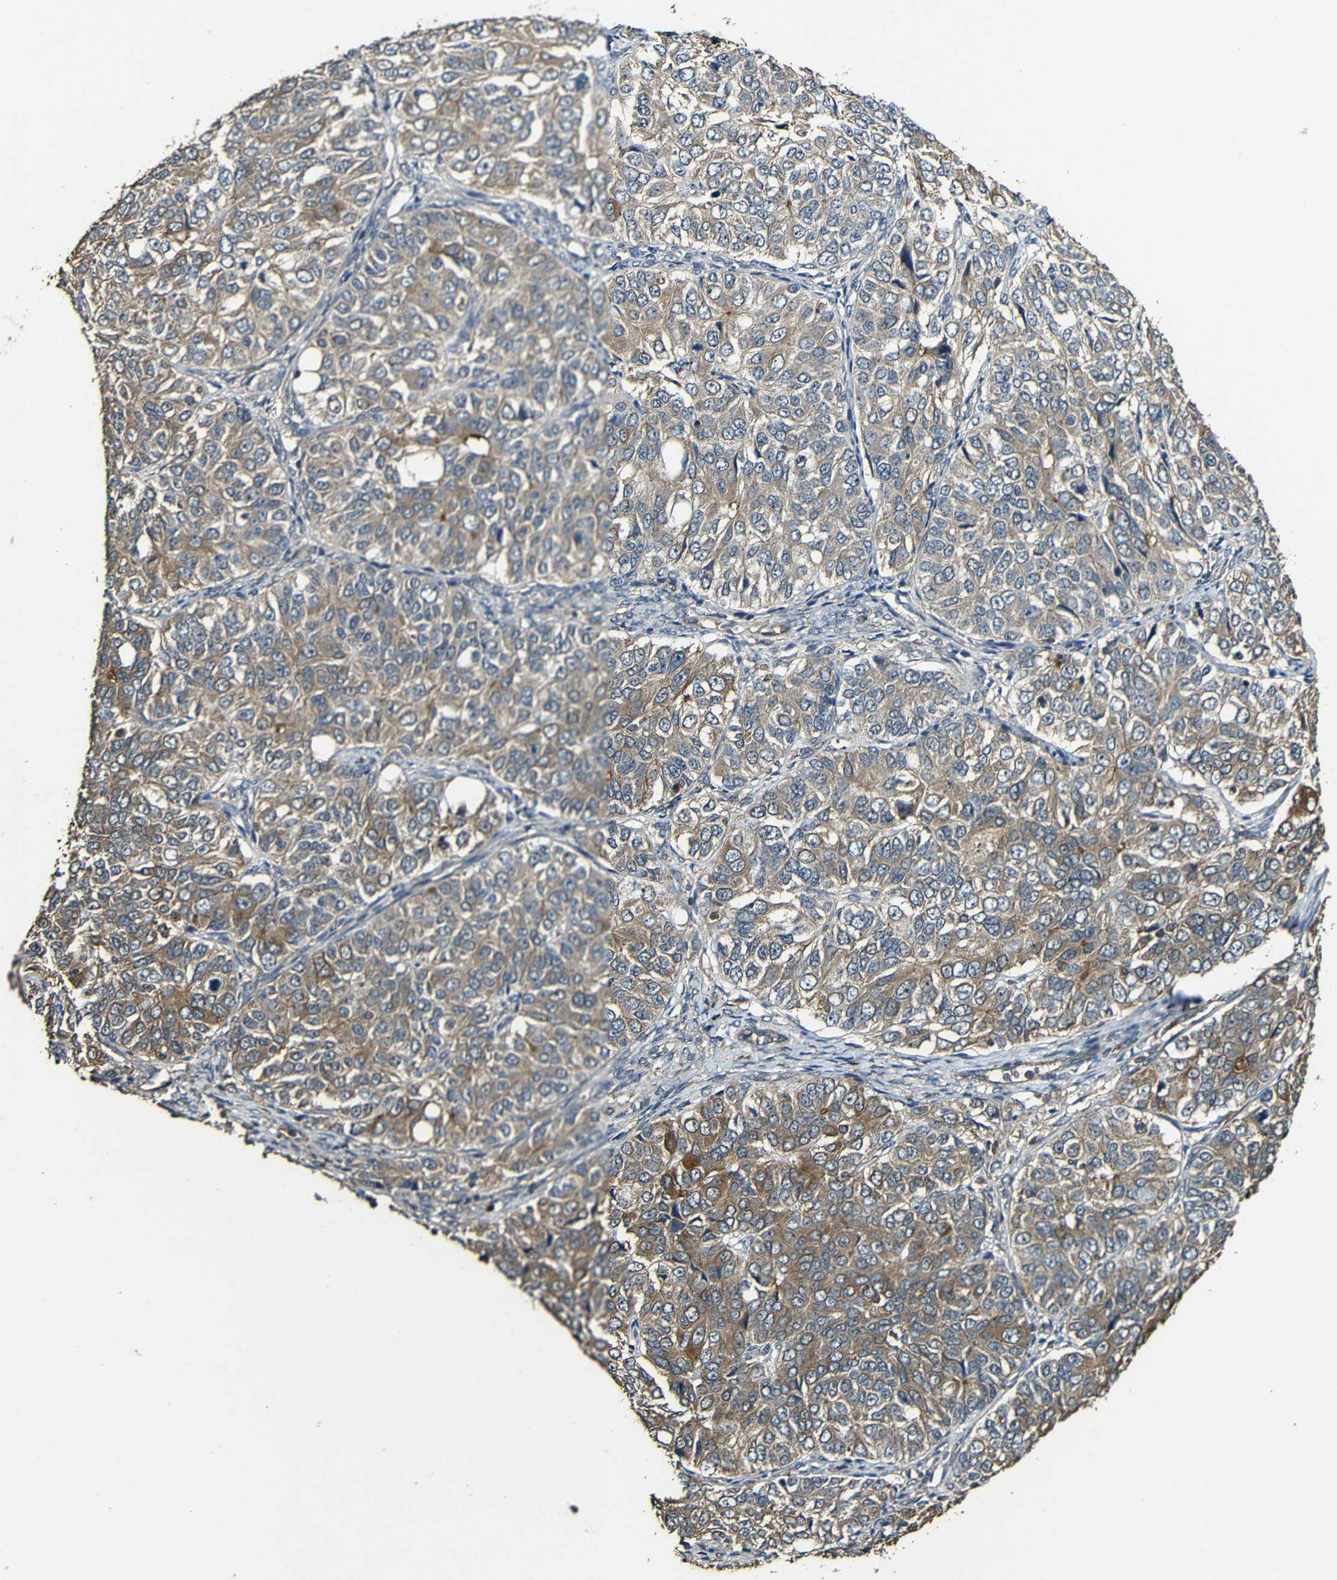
{"staining": {"intensity": "weak", "quantity": ">75%", "location": "cytoplasmic/membranous"}, "tissue": "ovarian cancer", "cell_type": "Tumor cells", "image_type": "cancer", "snomed": [{"axis": "morphology", "description": "Carcinoma, endometroid"}, {"axis": "topography", "description": "Ovary"}], "caption": "Protein expression analysis of endometroid carcinoma (ovarian) exhibits weak cytoplasmic/membranous positivity in about >75% of tumor cells.", "gene": "CASP8", "patient": {"sex": "female", "age": 51}}